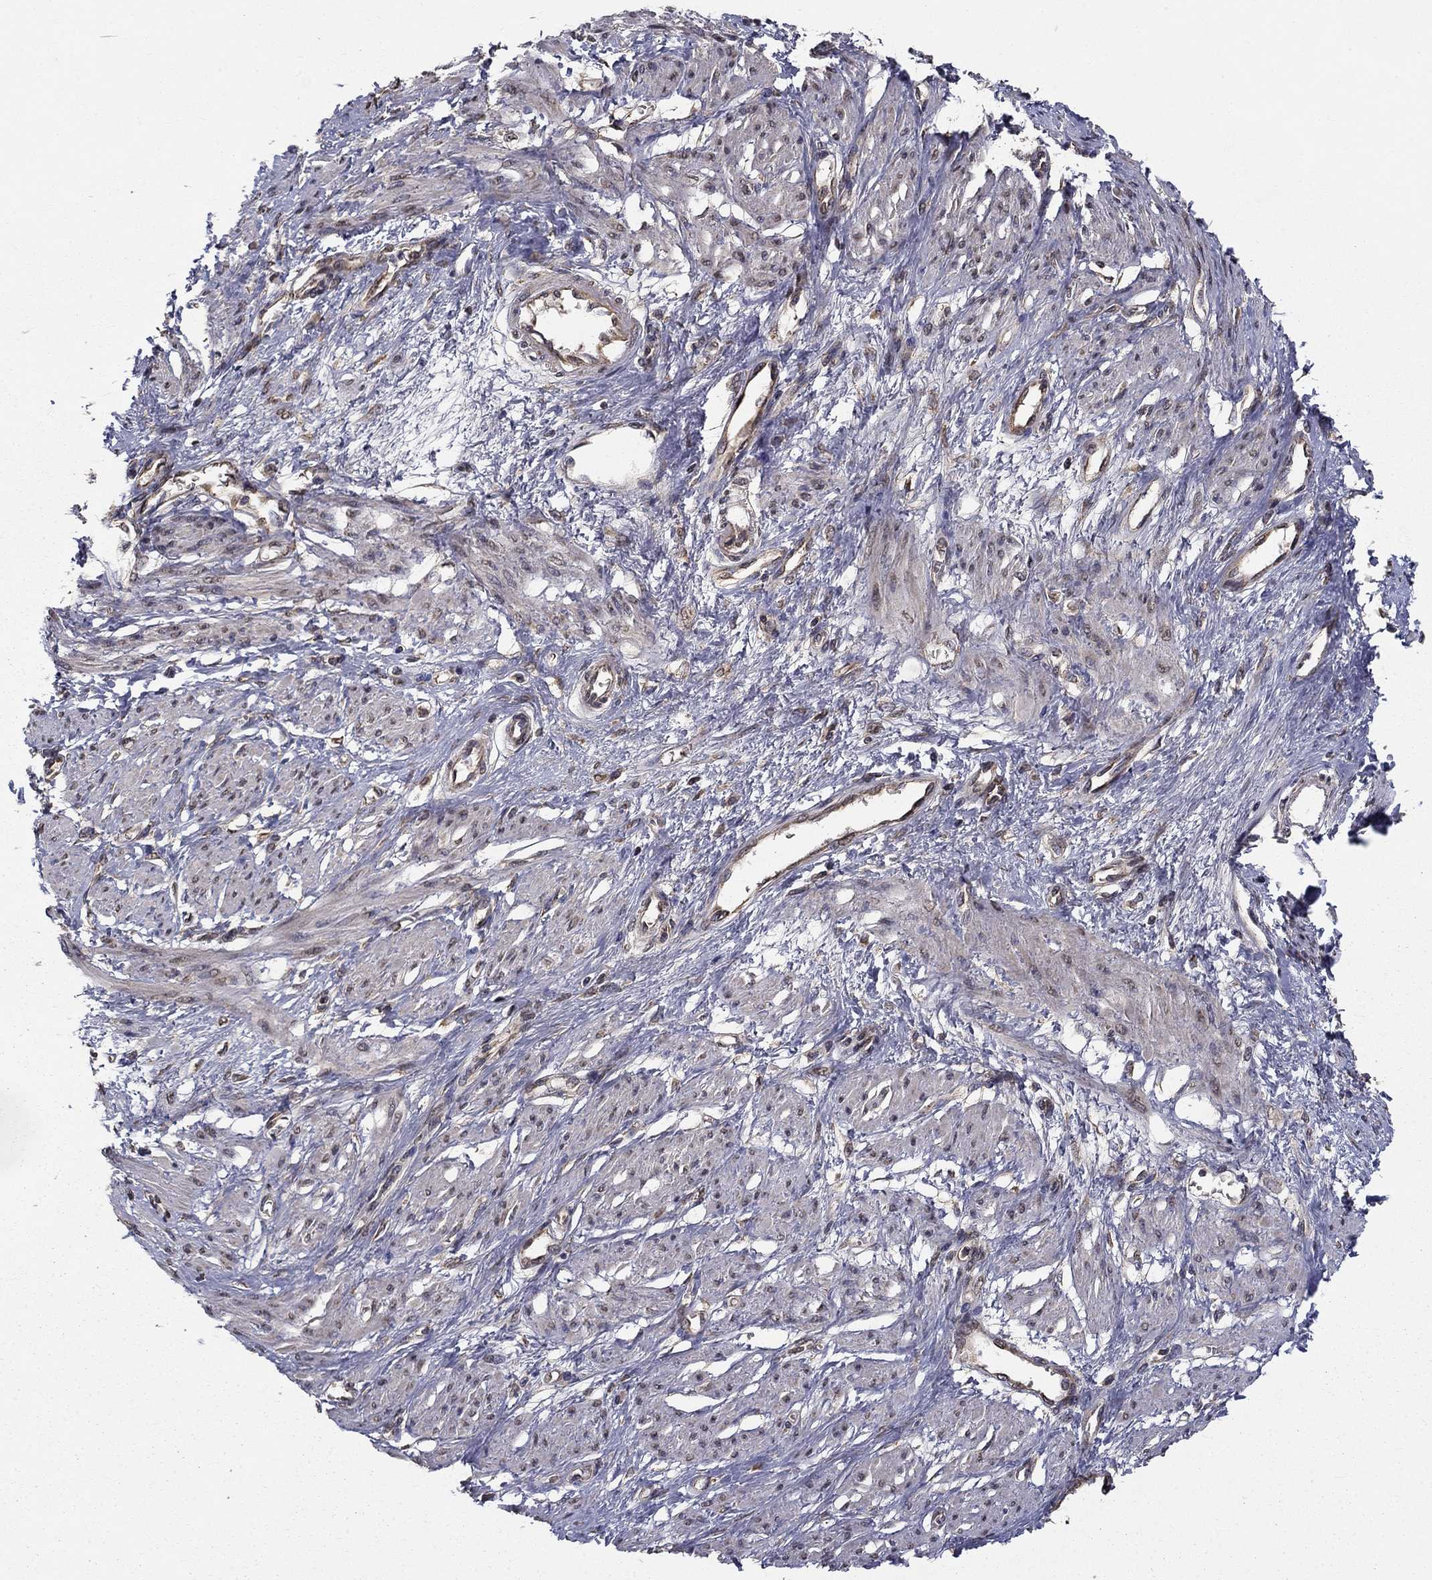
{"staining": {"intensity": "negative", "quantity": "none", "location": "none"}, "tissue": "smooth muscle", "cell_type": "Smooth muscle cells", "image_type": "normal", "snomed": [{"axis": "morphology", "description": "Normal tissue, NOS"}, {"axis": "topography", "description": "Smooth muscle"}, {"axis": "topography", "description": "Uterus"}], "caption": "Immunohistochemical staining of unremarkable smooth muscle displays no significant positivity in smooth muscle cells.", "gene": "SLC2A13", "patient": {"sex": "female", "age": 39}}